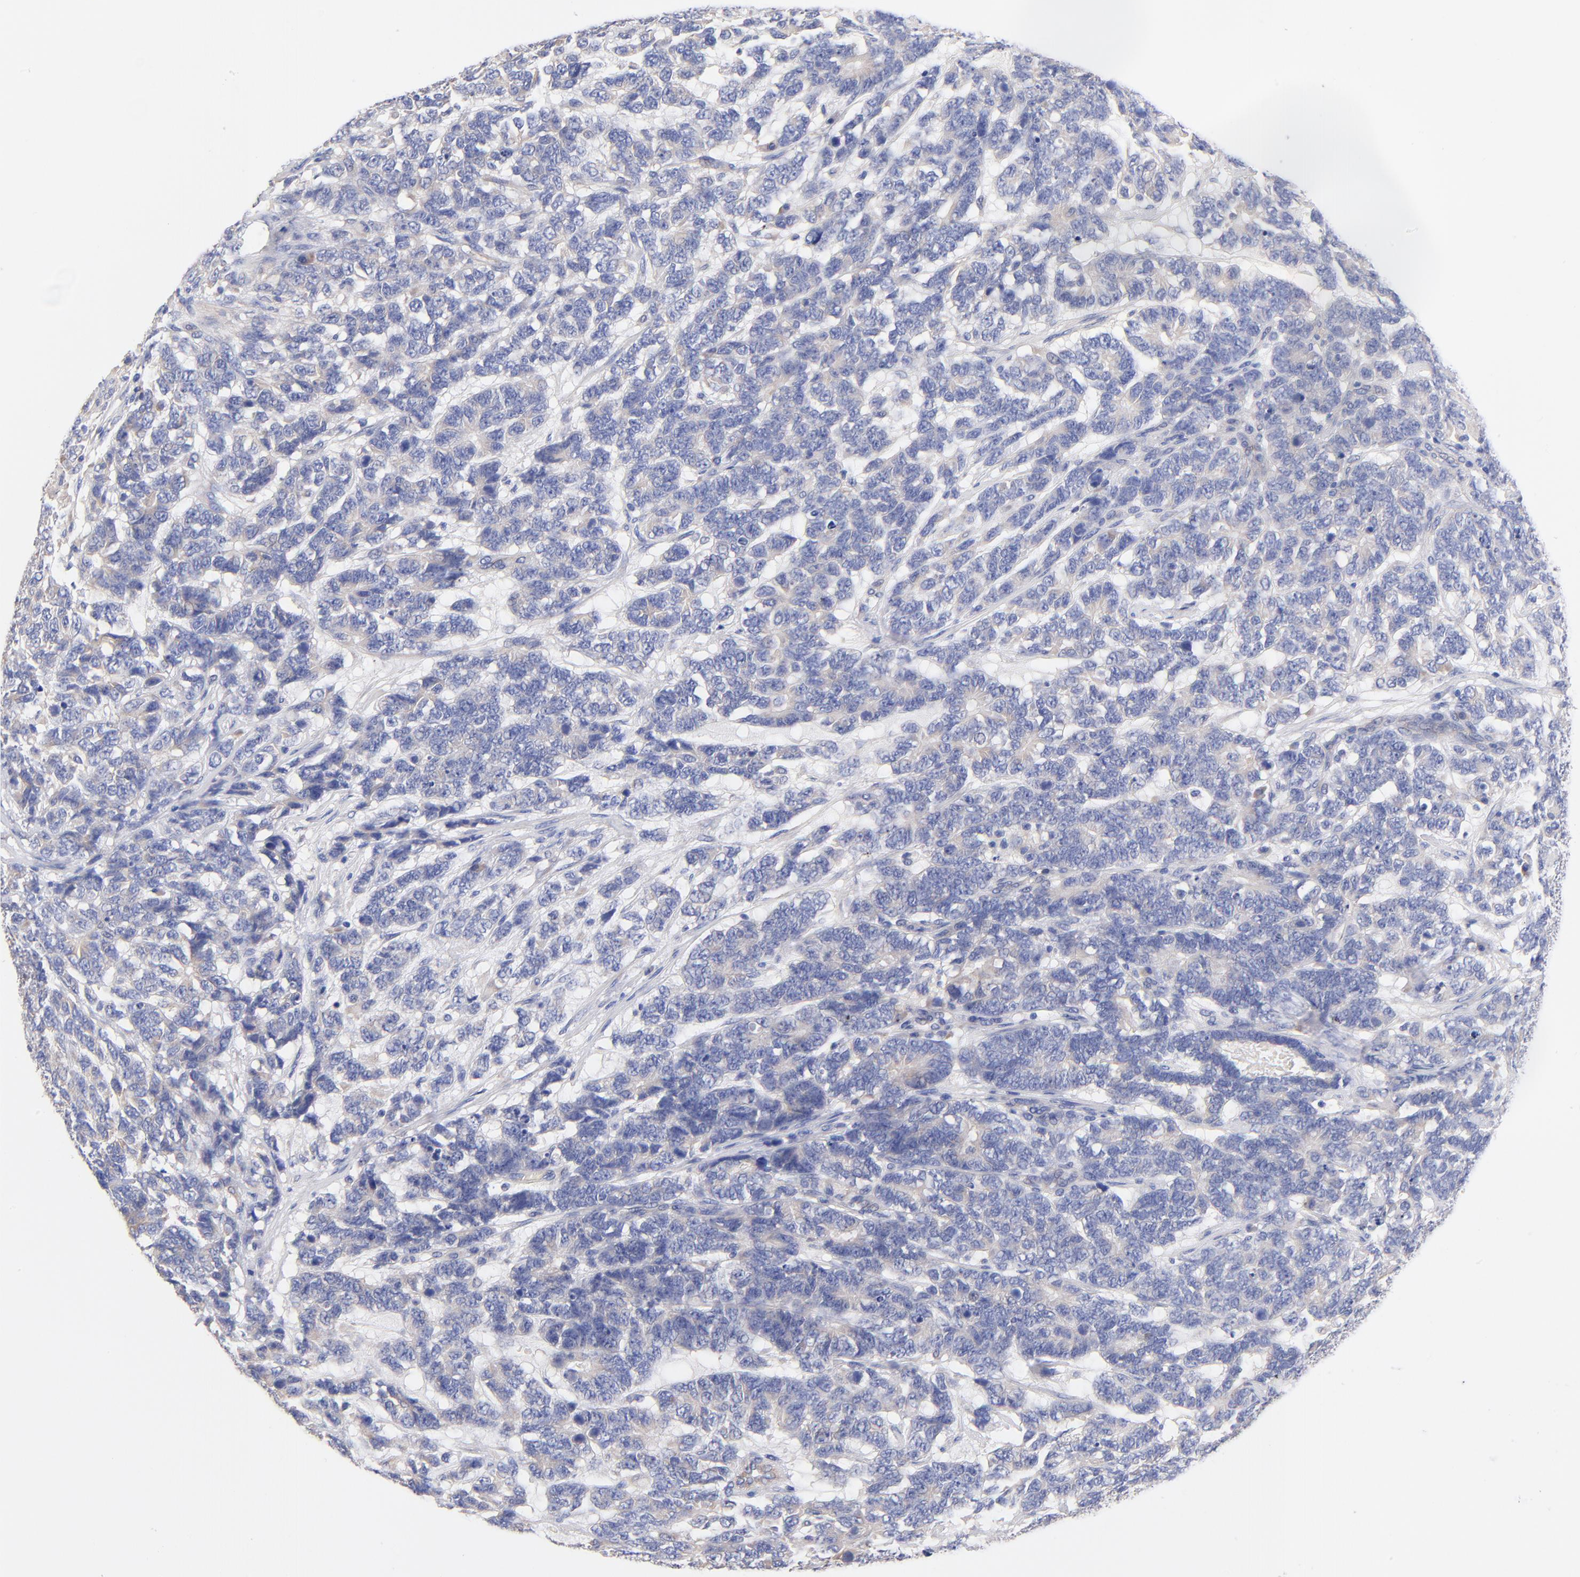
{"staining": {"intensity": "negative", "quantity": "none", "location": "none"}, "tissue": "testis cancer", "cell_type": "Tumor cells", "image_type": "cancer", "snomed": [{"axis": "morphology", "description": "Carcinoma, Embryonal, NOS"}, {"axis": "topography", "description": "Testis"}], "caption": "Image shows no significant protein staining in tumor cells of testis cancer. (Immunohistochemistry (ihc), brightfield microscopy, high magnification).", "gene": "TNFRSF13C", "patient": {"sex": "male", "age": 26}}